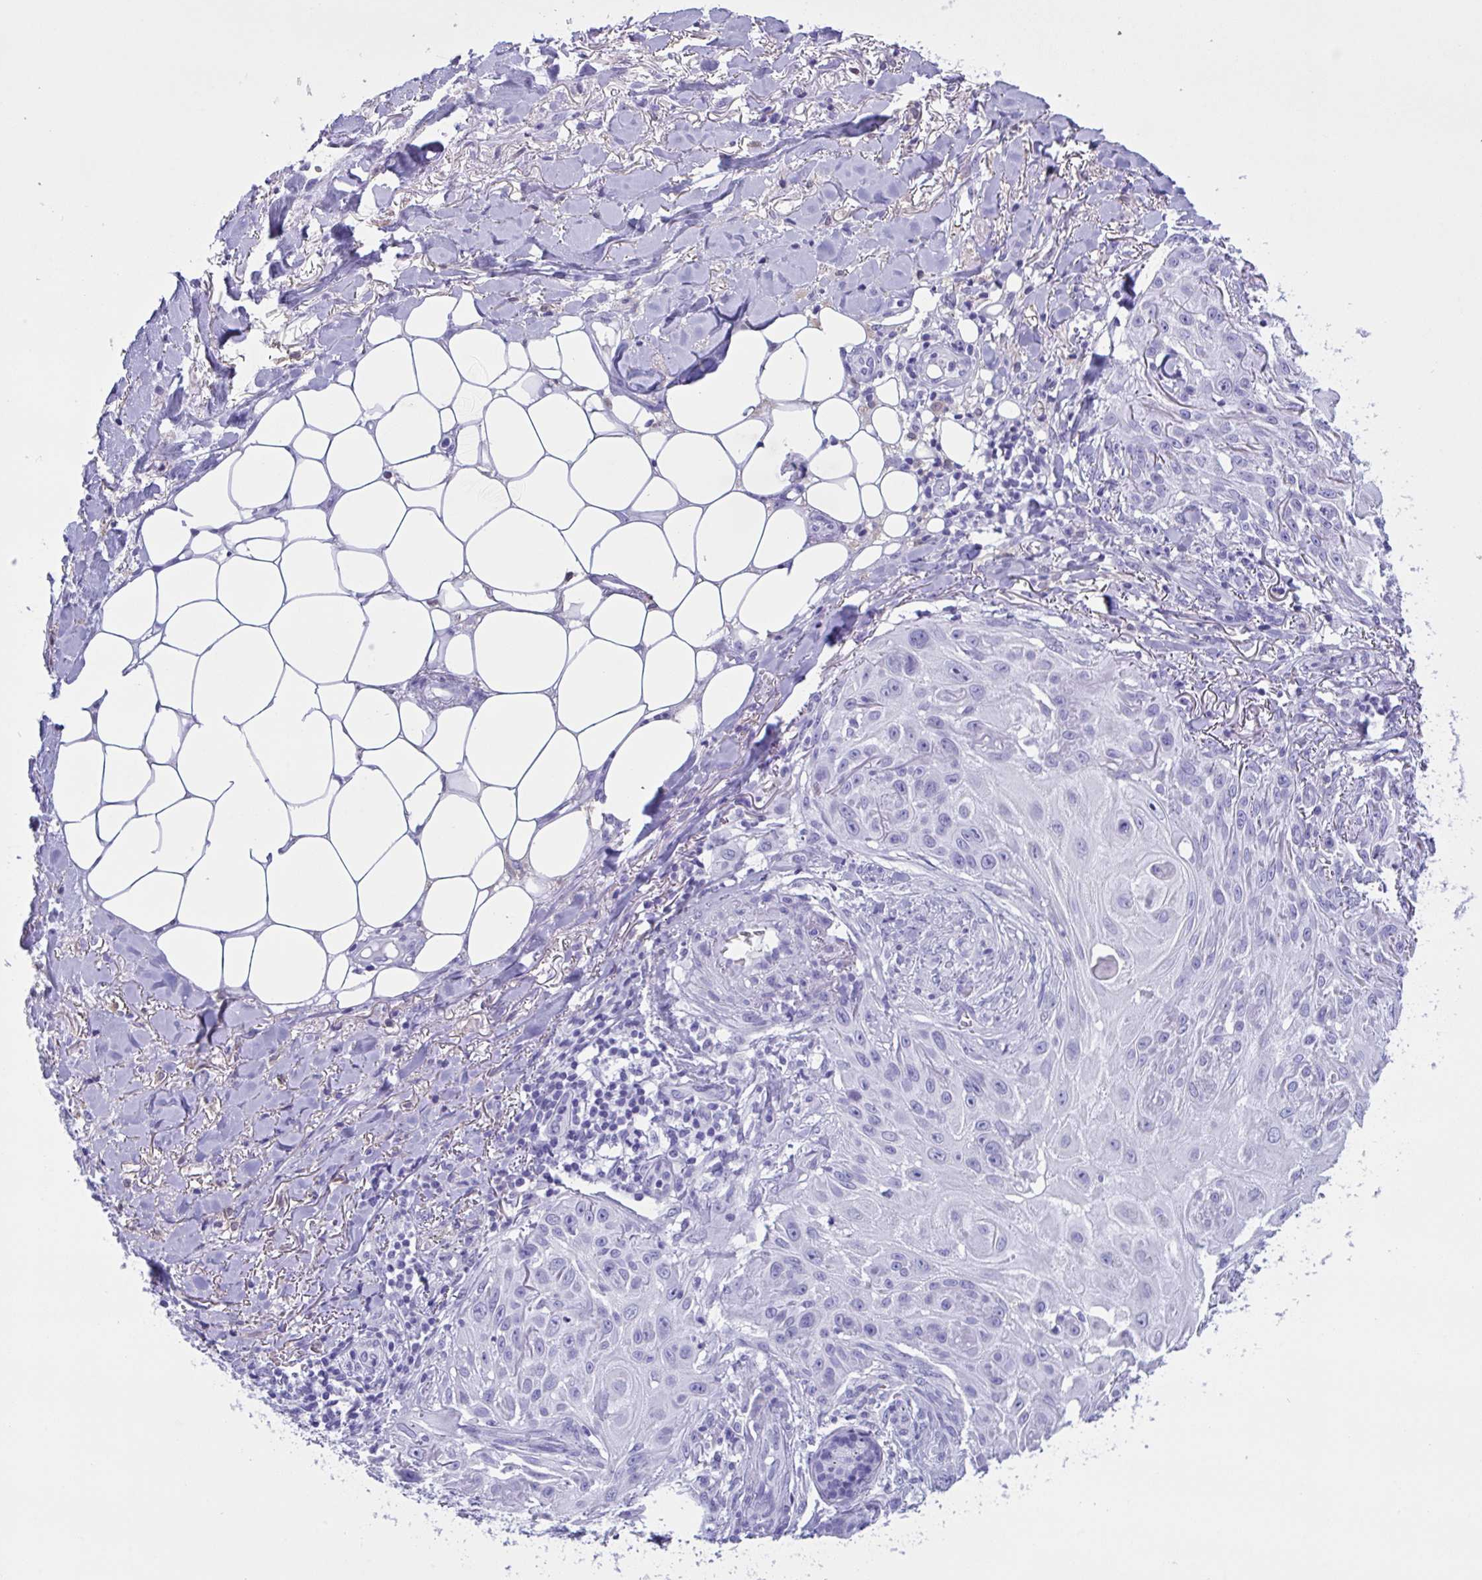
{"staining": {"intensity": "negative", "quantity": "none", "location": "none"}, "tissue": "skin cancer", "cell_type": "Tumor cells", "image_type": "cancer", "snomed": [{"axis": "morphology", "description": "Squamous cell carcinoma, NOS"}, {"axis": "topography", "description": "Skin"}], "caption": "There is no significant expression in tumor cells of skin squamous cell carcinoma.", "gene": "ZNF850", "patient": {"sex": "female", "age": 91}}